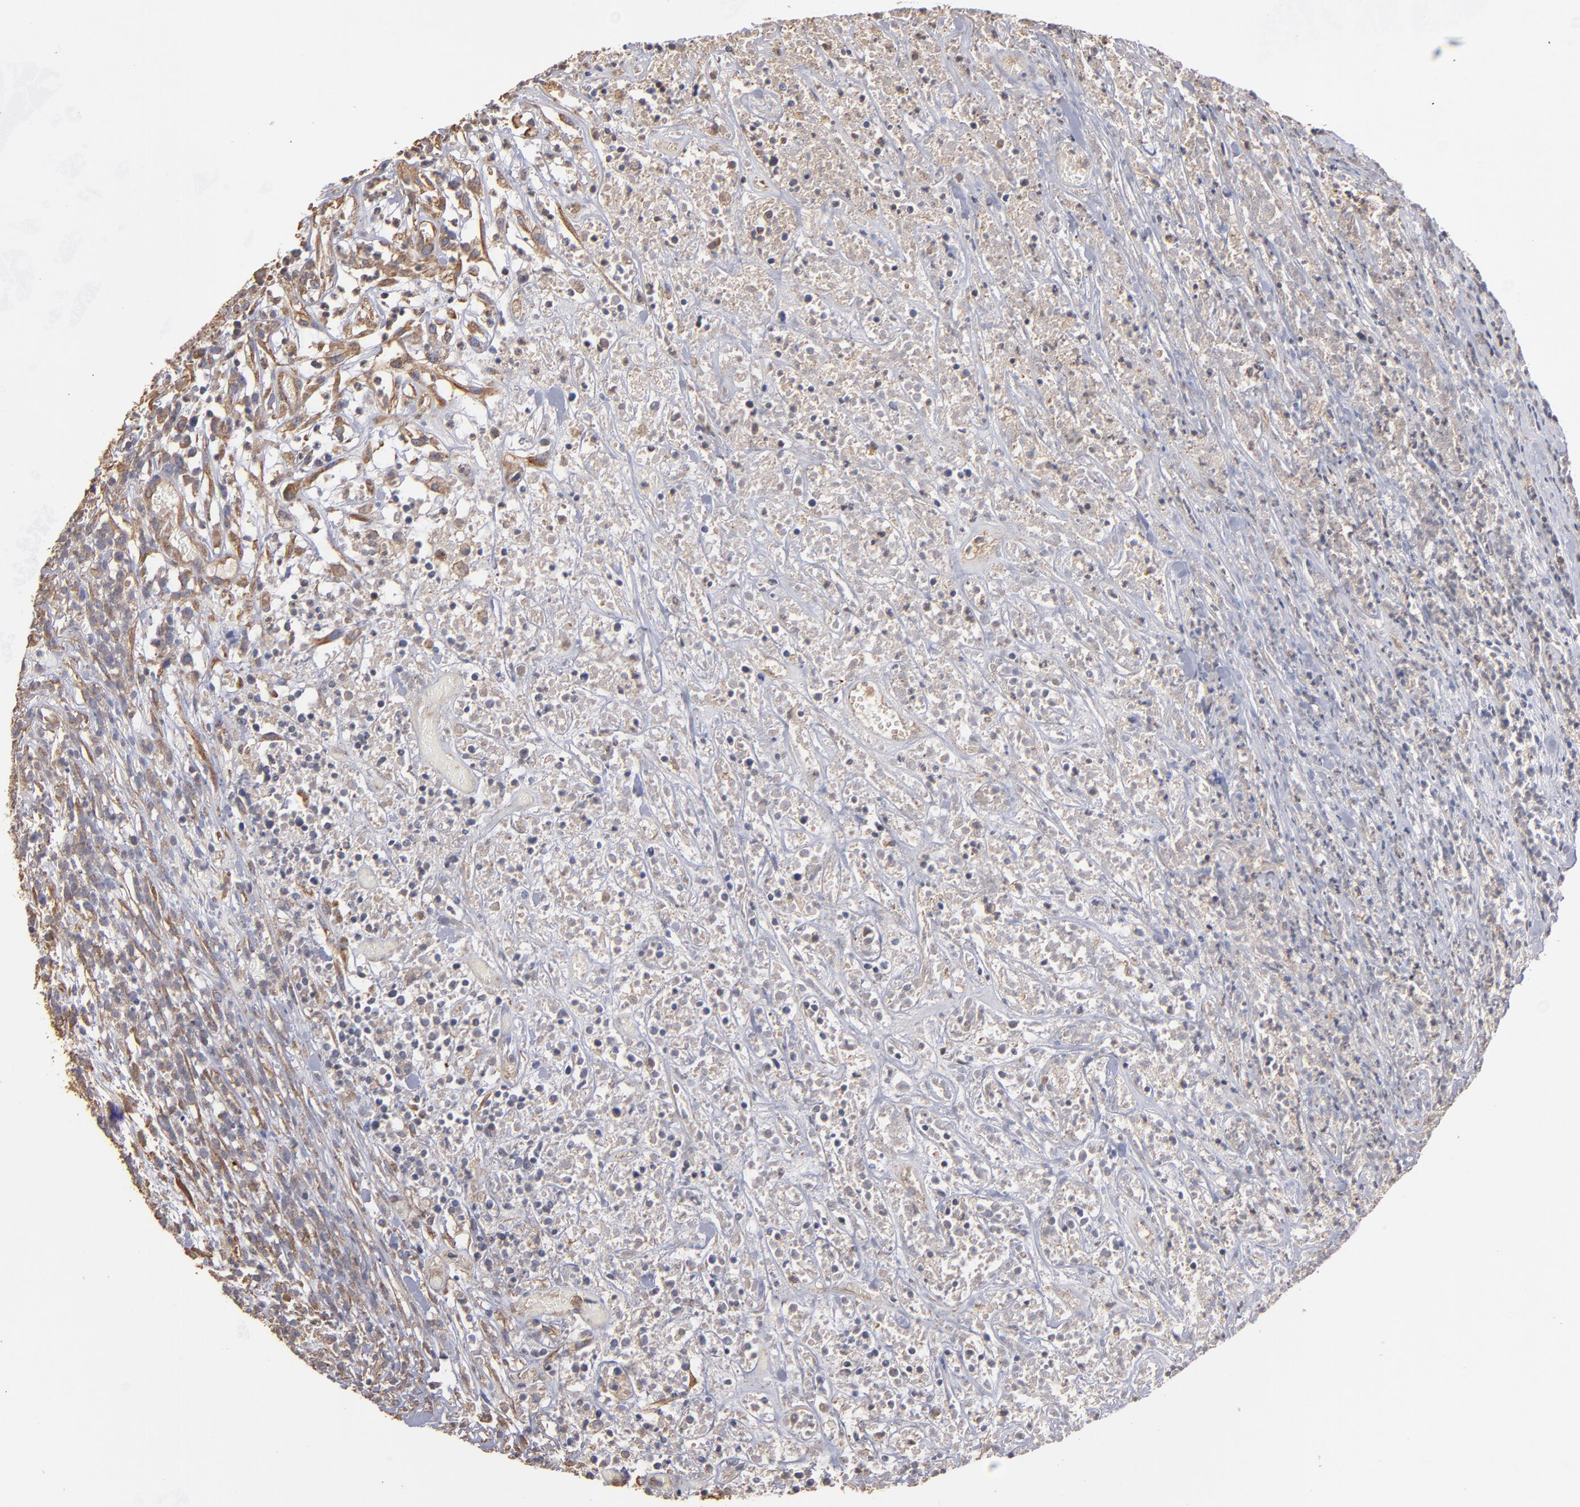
{"staining": {"intensity": "weak", "quantity": "<25%", "location": "cytoplasmic/membranous"}, "tissue": "lymphoma", "cell_type": "Tumor cells", "image_type": "cancer", "snomed": [{"axis": "morphology", "description": "Malignant lymphoma, non-Hodgkin's type, High grade"}, {"axis": "topography", "description": "Lymph node"}], "caption": "This is an IHC image of high-grade malignant lymphoma, non-Hodgkin's type. There is no staining in tumor cells.", "gene": "DMD", "patient": {"sex": "female", "age": 73}}